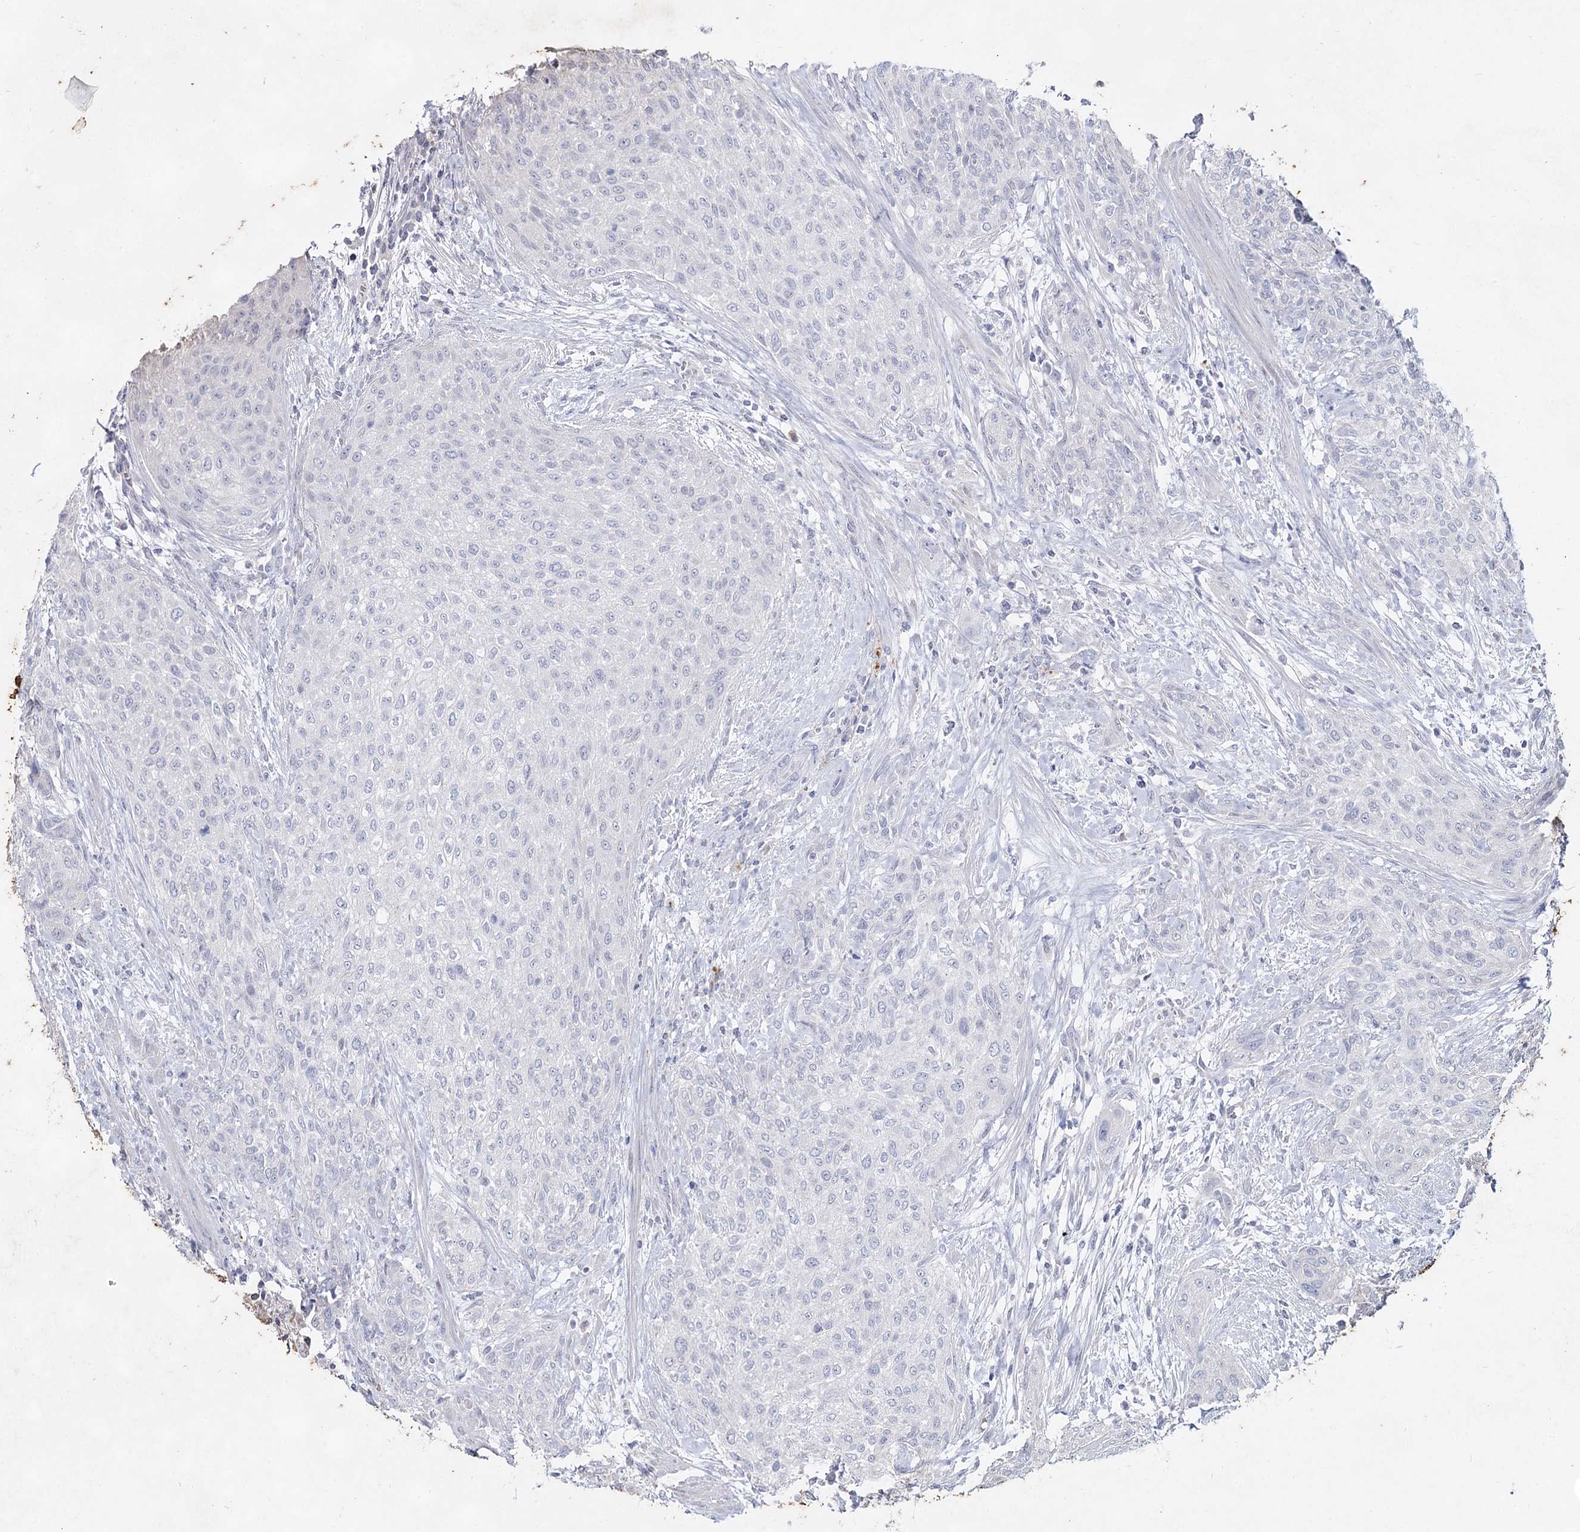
{"staining": {"intensity": "negative", "quantity": "none", "location": "none"}, "tissue": "urothelial cancer", "cell_type": "Tumor cells", "image_type": "cancer", "snomed": [{"axis": "morphology", "description": "Normal tissue, NOS"}, {"axis": "morphology", "description": "Urothelial carcinoma, NOS"}, {"axis": "topography", "description": "Urinary bladder"}, {"axis": "topography", "description": "Peripheral nerve tissue"}], "caption": "Immunohistochemistry (IHC) of transitional cell carcinoma demonstrates no expression in tumor cells.", "gene": "CCDC73", "patient": {"sex": "male", "age": 35}}